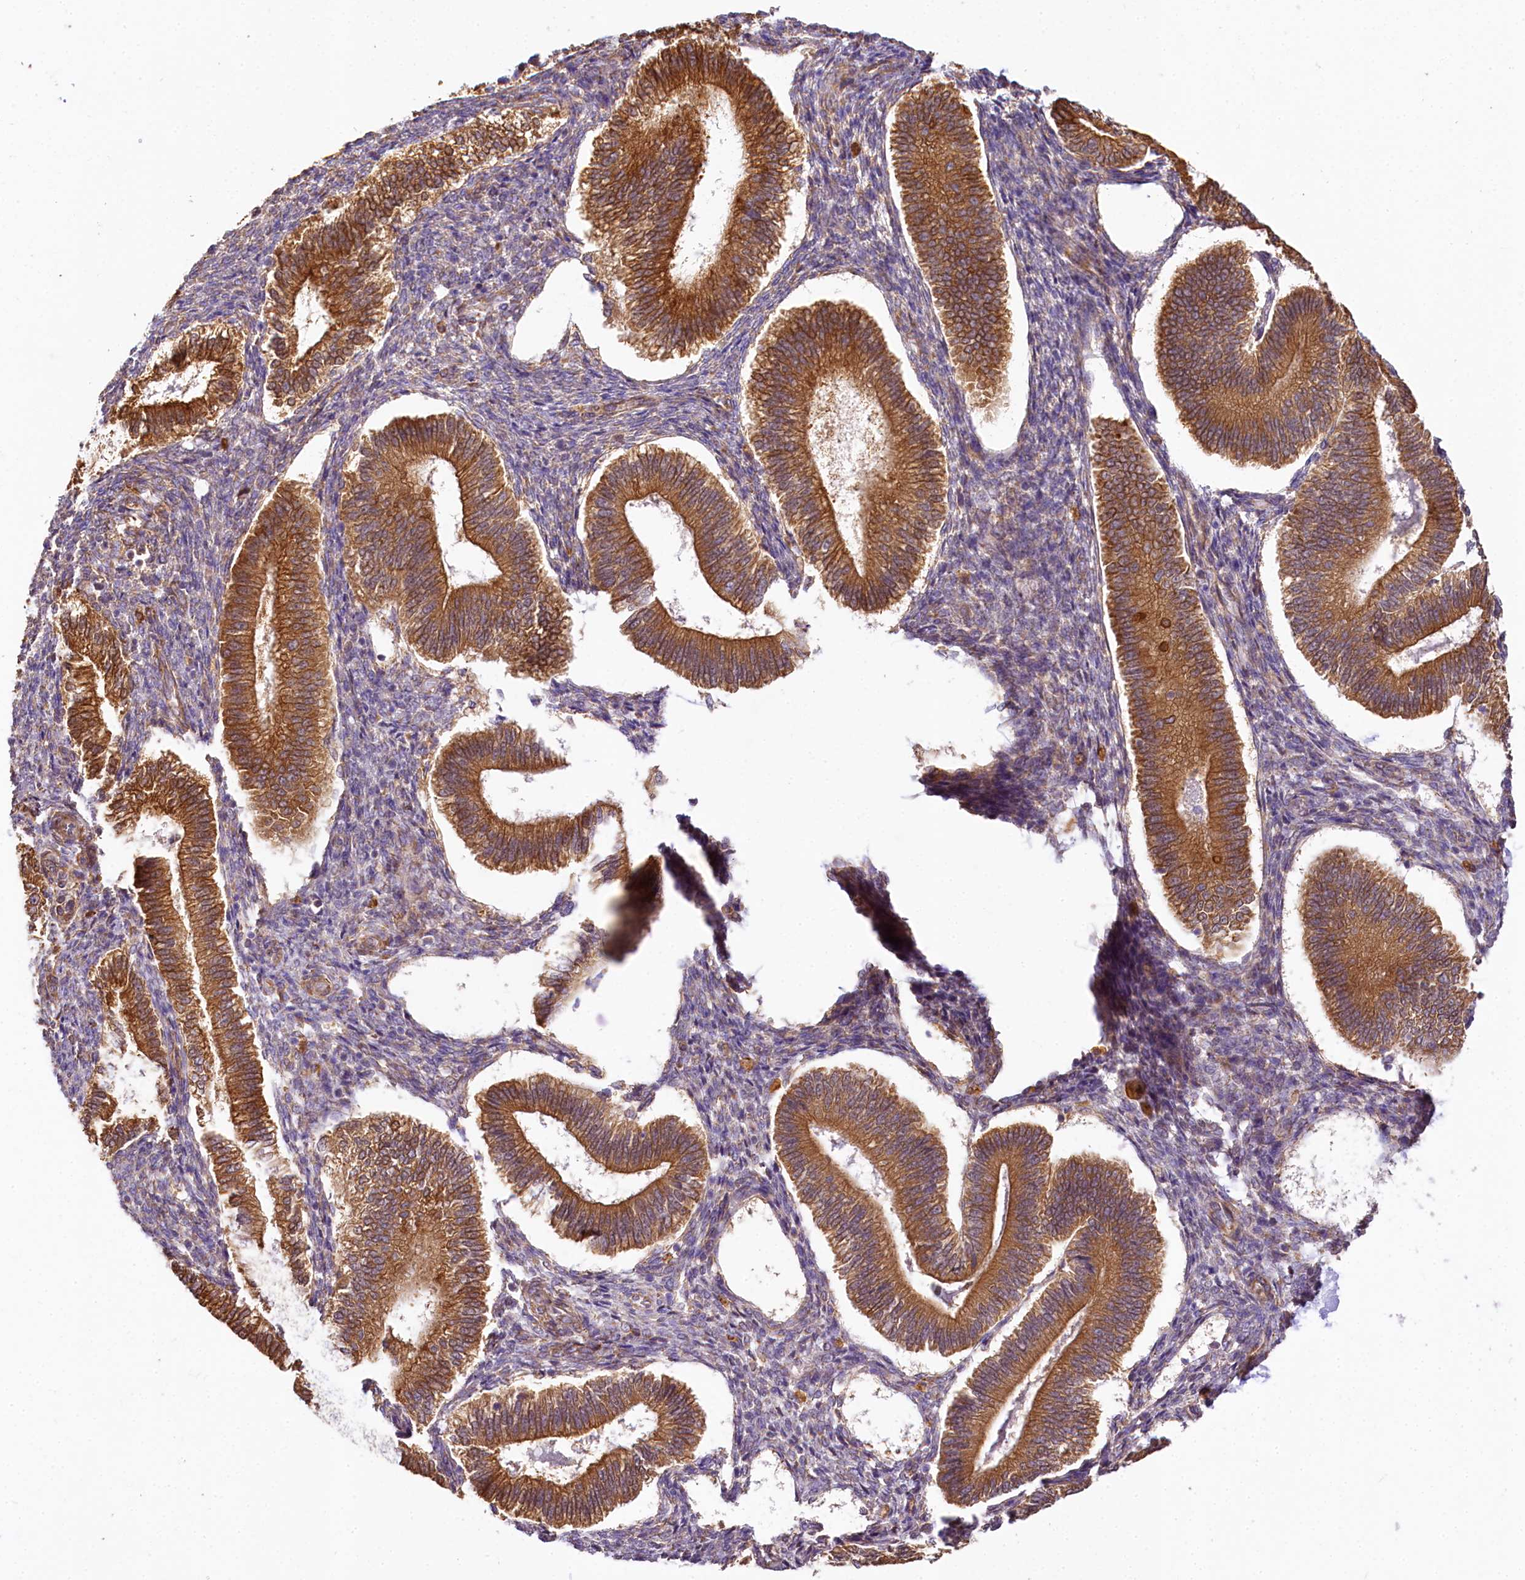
{"staining": {"intensity": "strong", "quantity": "<25%", "location": "cytoplasmic/membranous"}, "tissue": "endometrium", "cell_type": "Cells in endometrial stroma", "image_type": "normal", "snomed": [{"axis": "morphology", "description": "Normal tissue, NOS"}, {"axis": "topography", "description": "Endometrium"}], "caption": "Immunohistochemistry (IHC) image of unremarkable endometrium: endometrium stained using IHC shows medium levels of strong protein expression localized specifically in the cytoplasmic/membranous of cells in endometrial stroma, appearing as a cytoplasmic/membranous brown color.", "gene": "PPIP5K2", "patient": {"sex": "female", "age": 25}}